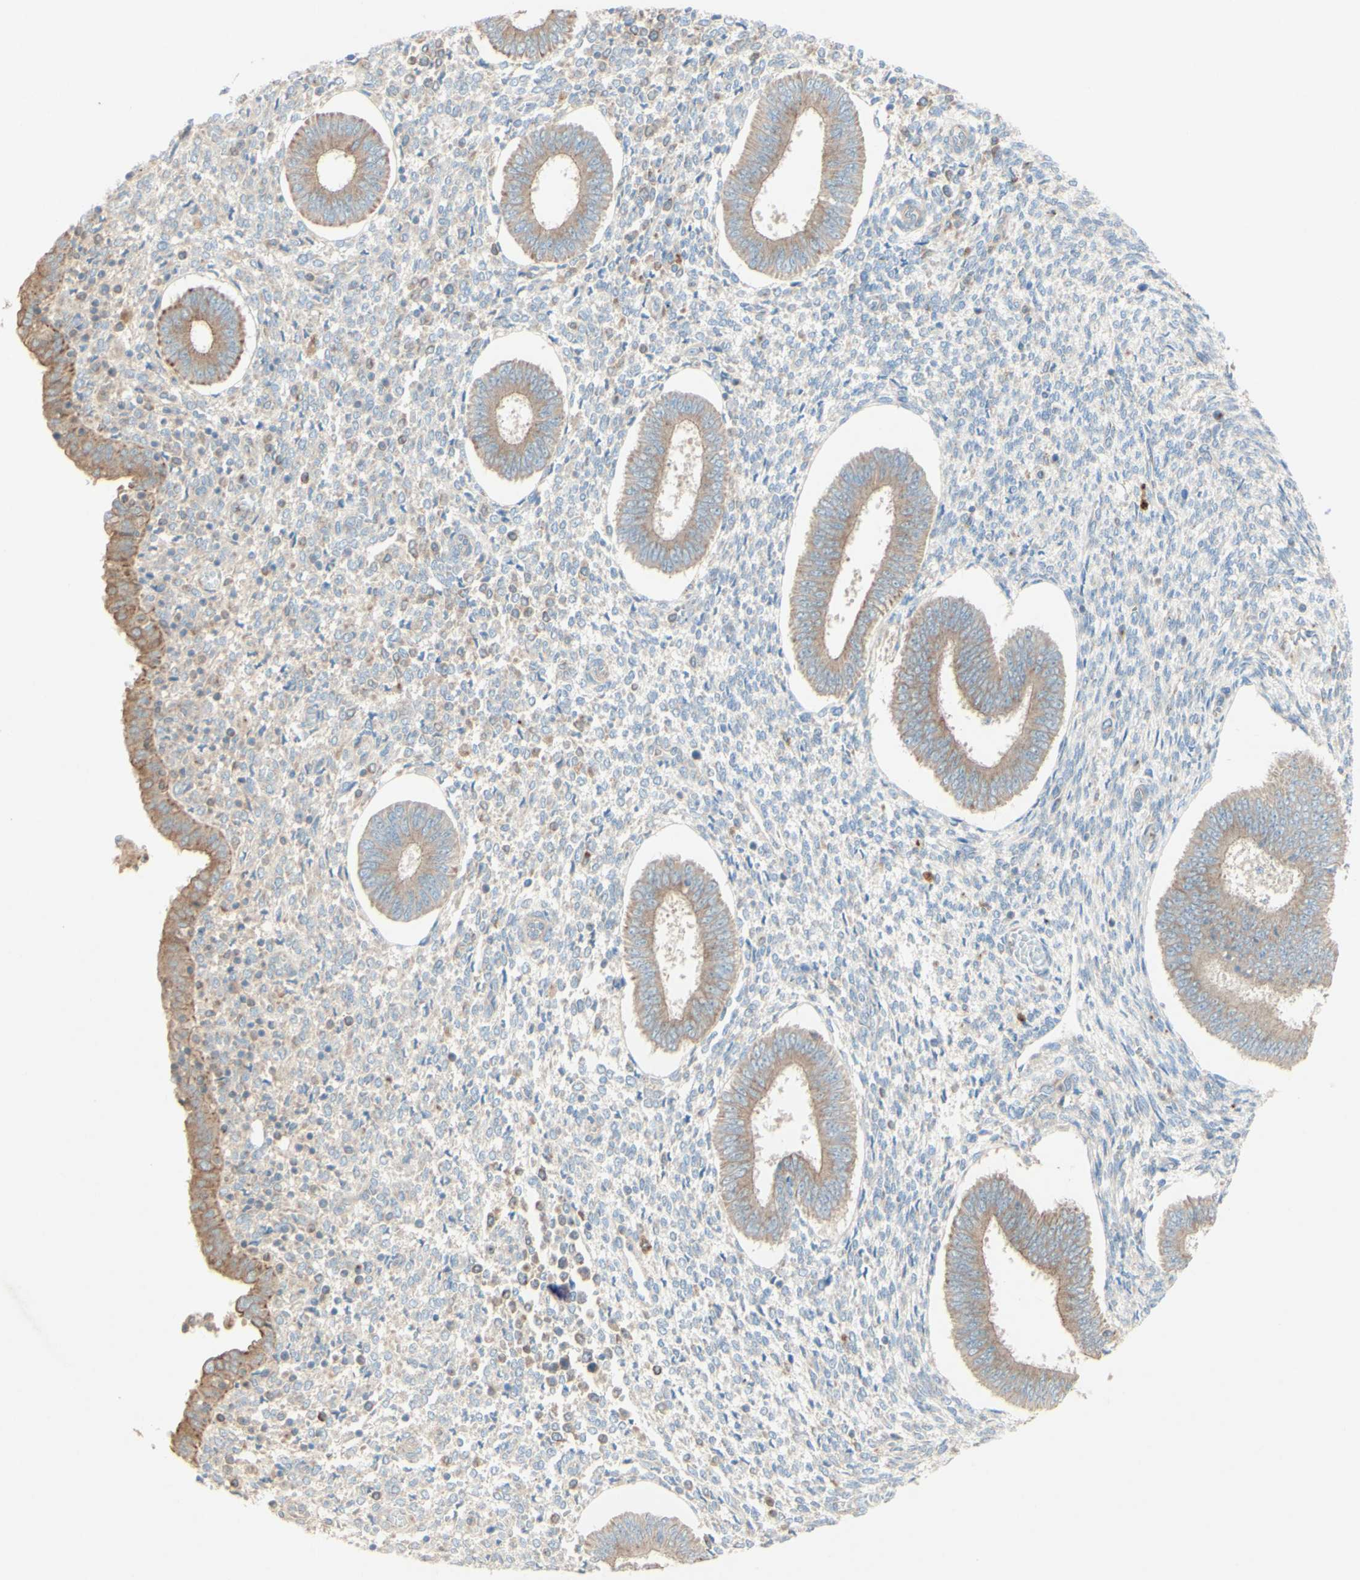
{"staining": {"intensity": "moderate", "quantity": "25%-75%", "location": "cytoplasmic/membranous"}, "tissue": "endometrium", "cell_type": "Cells in endometrial stroma", "image_type": "normal", "snomed": [{"axis": "morphology", "description": "Normal tissue, NOS"}, {"axis": "topography", "description": "Endometrium"}], "caption": "IHC of unremarkable human endometrium demonstrates medium levels of moderate cytoplasmic/membranous positivity in approximately 25%-75% of cells in endometrial stroma.", "gene": "MTM1", "patient": {"sex": "female", "age": 35}}